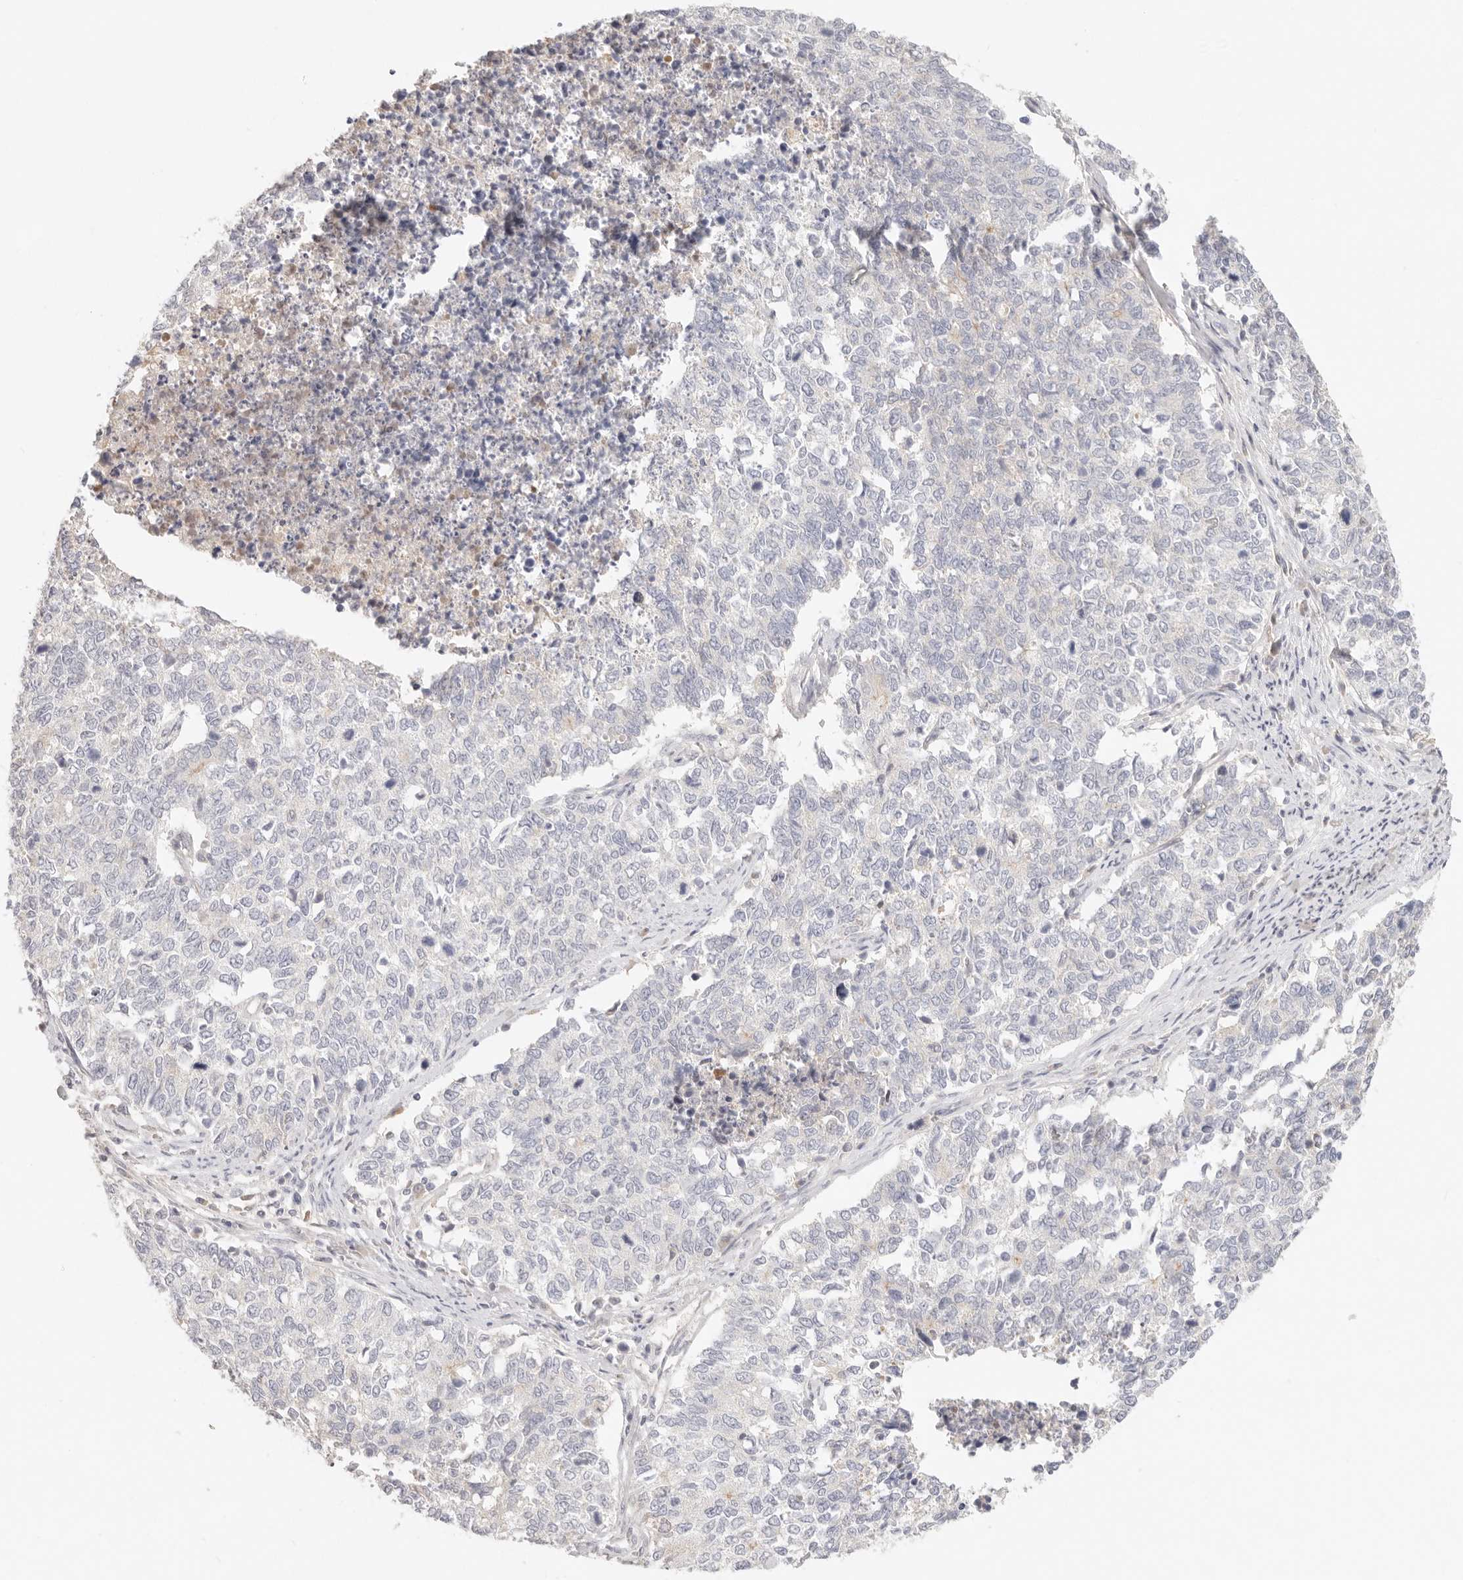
{"staining": {"intensity": "negative", "quantity": "none", "location": "none"}, "tissue": "cervical cancer", "cell_type": "Tumor cells", "image_type": "cancer", "snomed": [{"axis": "morphology", "description": "Squamous cell carcinoma, NOS"}, {"axis": "topography", "description": "Cervix"}], "caption": "This is an immunohistochemistry micrograph of cervical cancer. There is no expression in tumor cells.", "gene": "CEP120", "patient": {"sex": "female", "age": 63}}